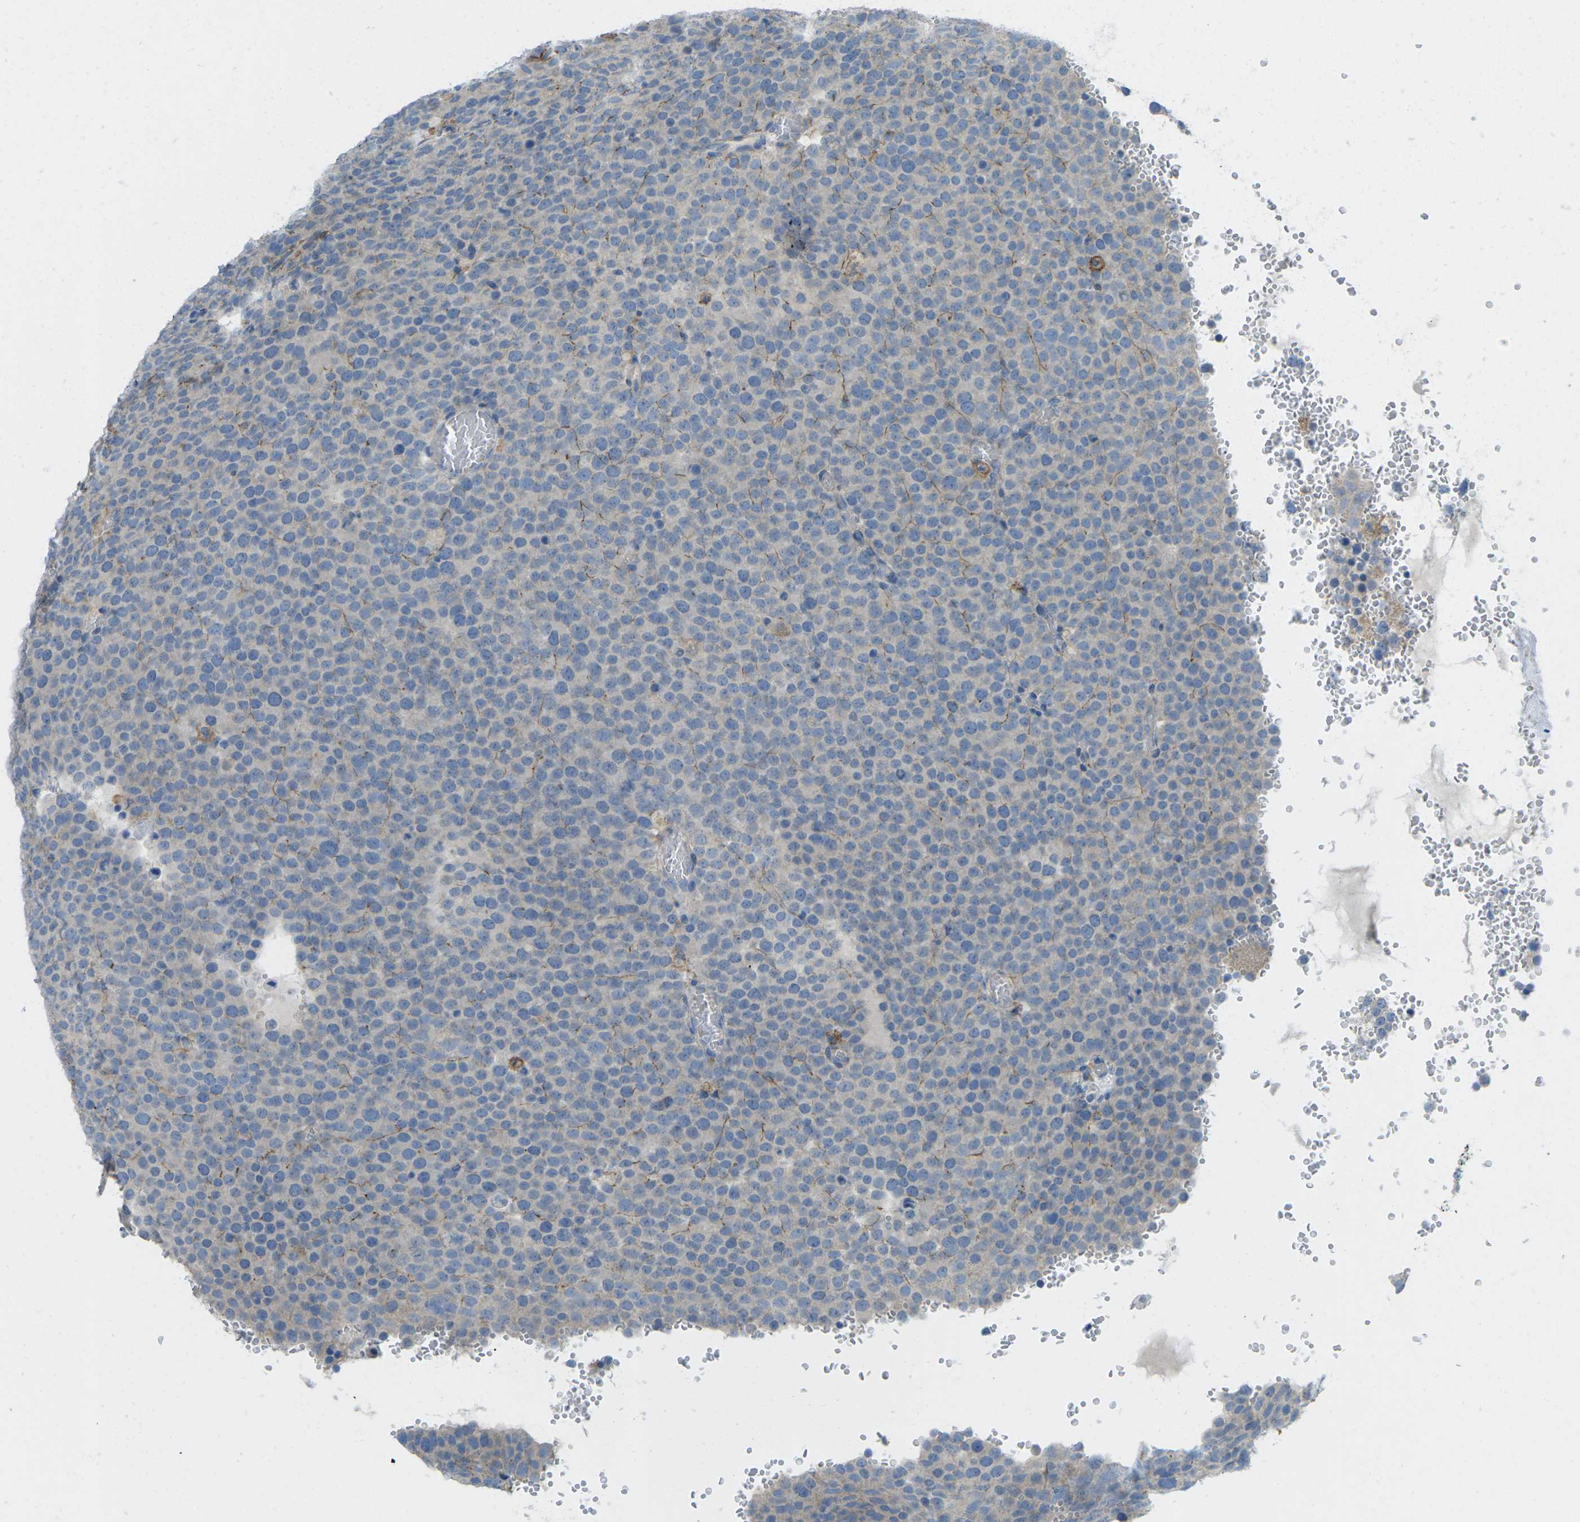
{"staining": {"intensity": "negative", "quantity": "none", "location": "none"}, "tissue": "testis cancer", "cell_type": "Tumor cells", "image_type": "cancer", "snomed": [{"axis": "morphology", "description": "Normal tissue, NOS"}, {"axis": "morphology", "description": "Seminoma, NOS"}, {"axis": "topography", "description": "Testis"}], "caption": "IHC of testis seminoma demonstrates no positivity in tumor cells.", "gene": "MYLK4", "patient": {"sex": "male", "age": 71}}